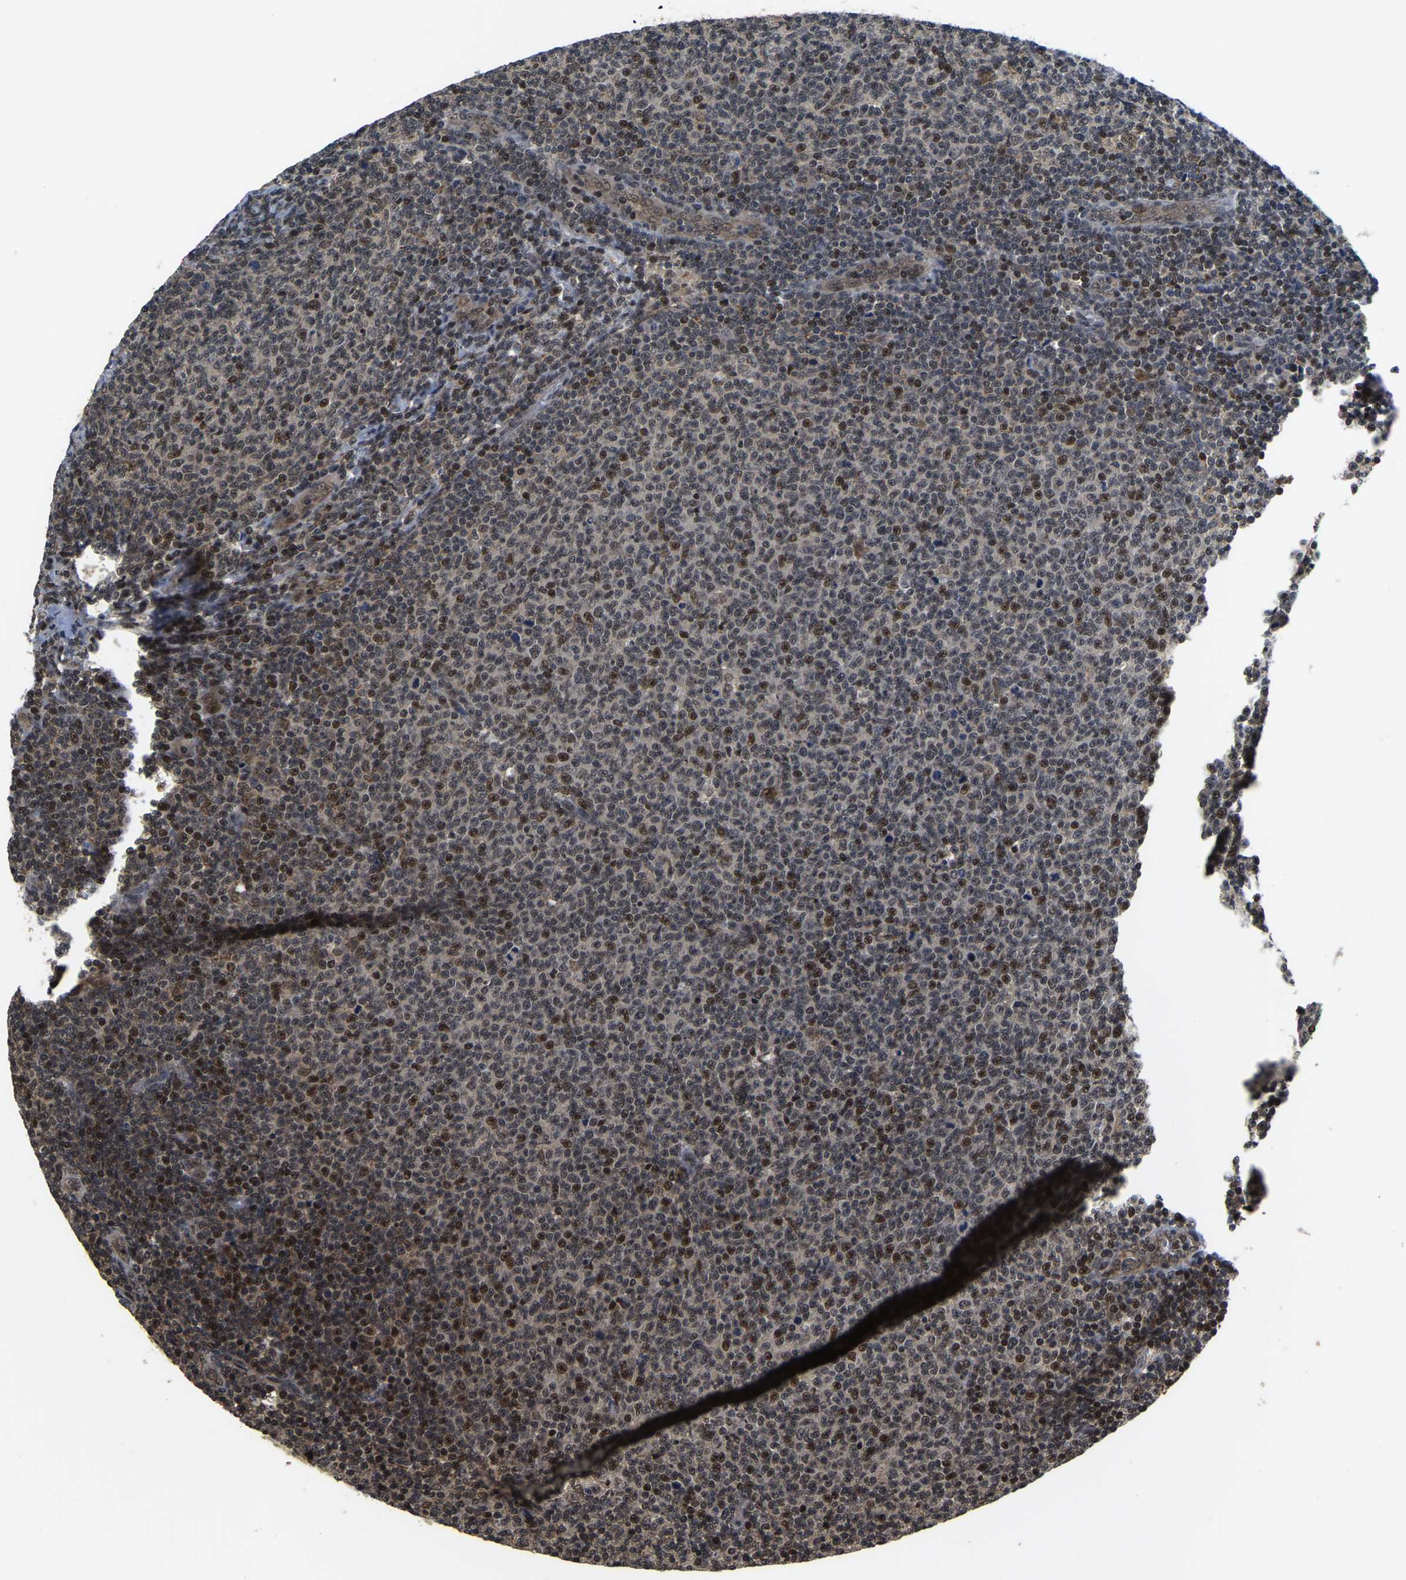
{"staining": {"intensity": "moderate", "quantity": "25%-75%", "location": "nuclear"}, "tissue": "lymphoma", "cell_type": "Tumor cells", "image_type": "cancer", "snomed": [{"axis": "morphology", "description": "Malignant lymphoma, non-Hodgkin's type, Low grade"}, {"axis": "topography", "description": "Lymph node"}], "caption": "A histopathology image of low-grade malignant lymphoma, non-Hodgkin's type stained for a protein shows moderate nuclear brown staining in tumor cells.", "gene": "CIAO1", "patient": {"sex": "male", "age": 66}}